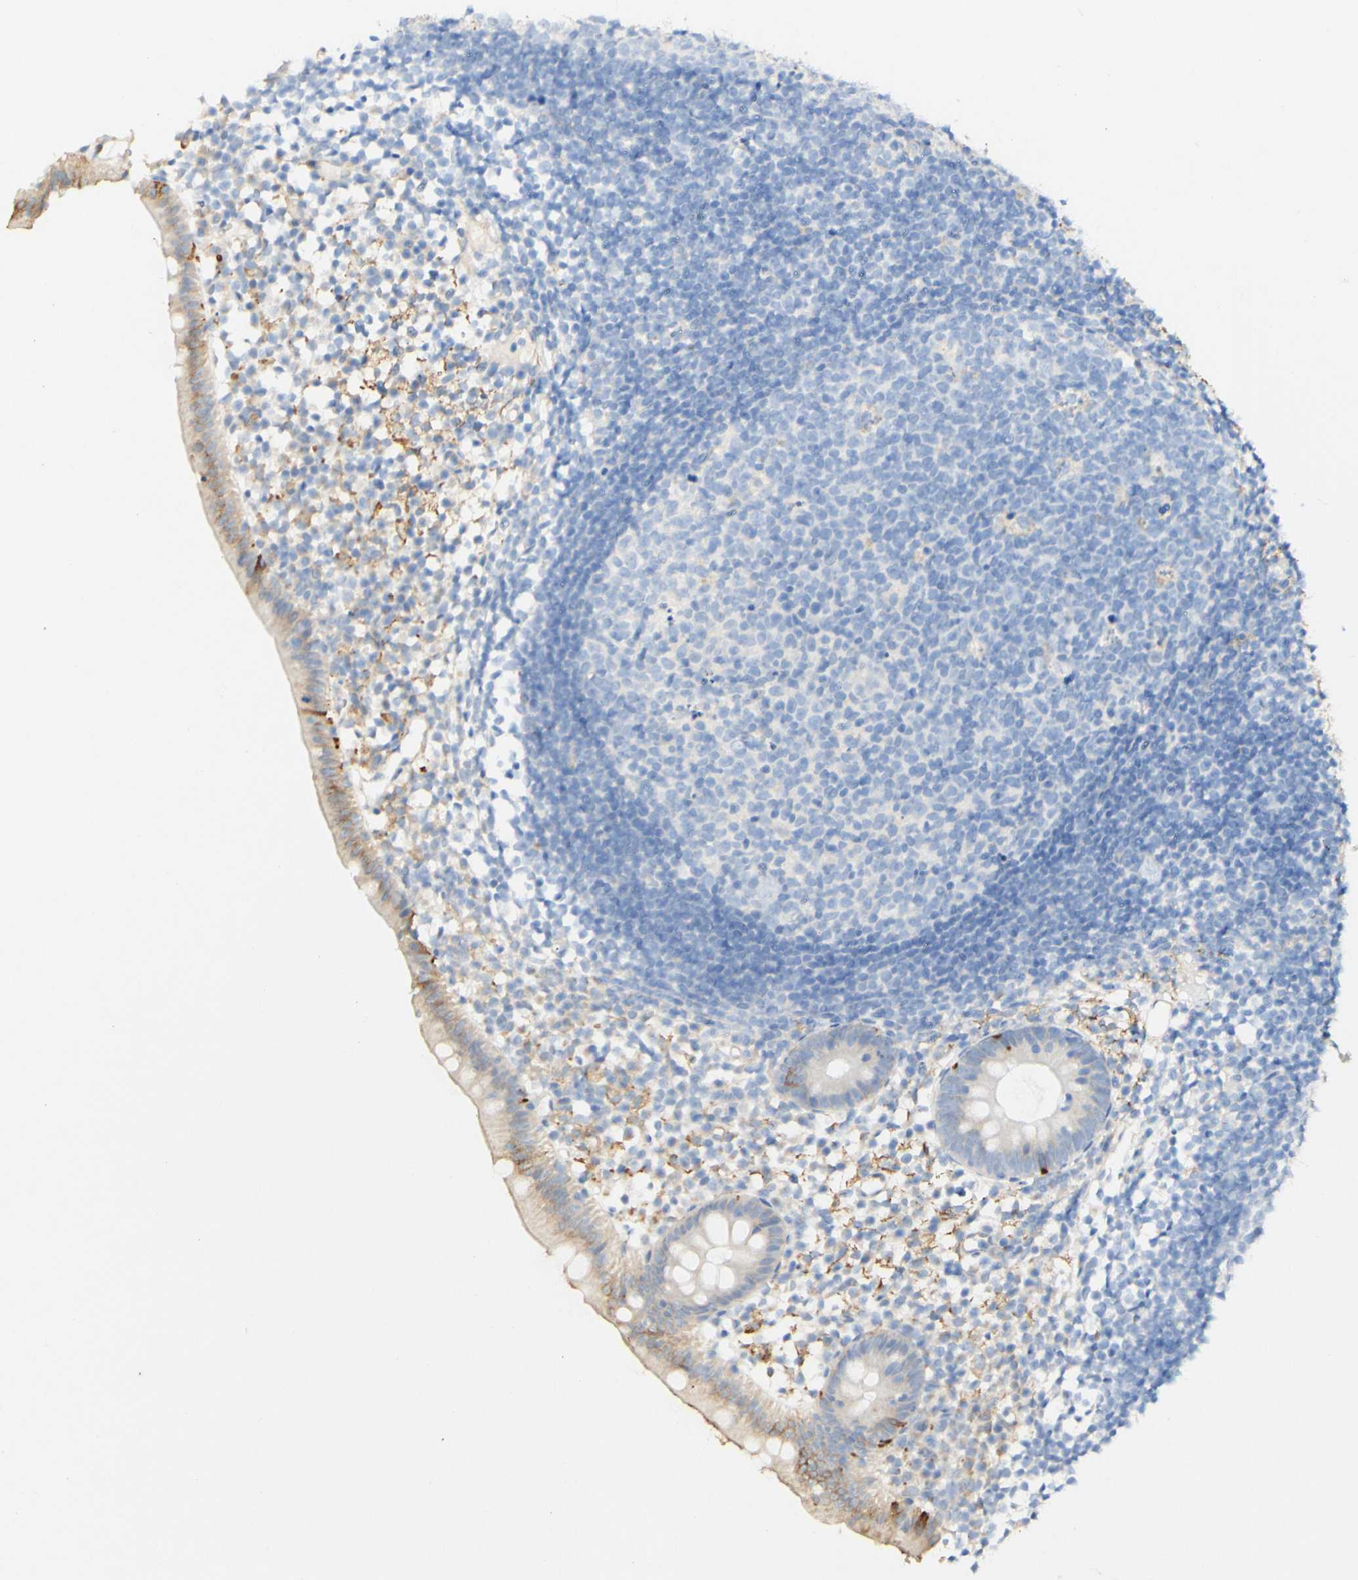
{"staining": {"intensity": "weak", "quantity": "25%-75%", "location": "cytoplasmic/membranous"}, "tissue": "appendix", "cell_type": "Glandular cells", "image_type": "normal", "snomed": [{"axis": "morphology", "description": "Normal tissue, NOS"}, {"axis": "topography", "description": "Appendix"}], "caption": "This photomicrograph shows immunohistochemistry staining of benign human appendix, with low weak cytoplasmic/membranous staining in approximately 25%-75% of glandular cells.", "gene": "FCGRT", "patient": {"sex": "female", "age": 20}}